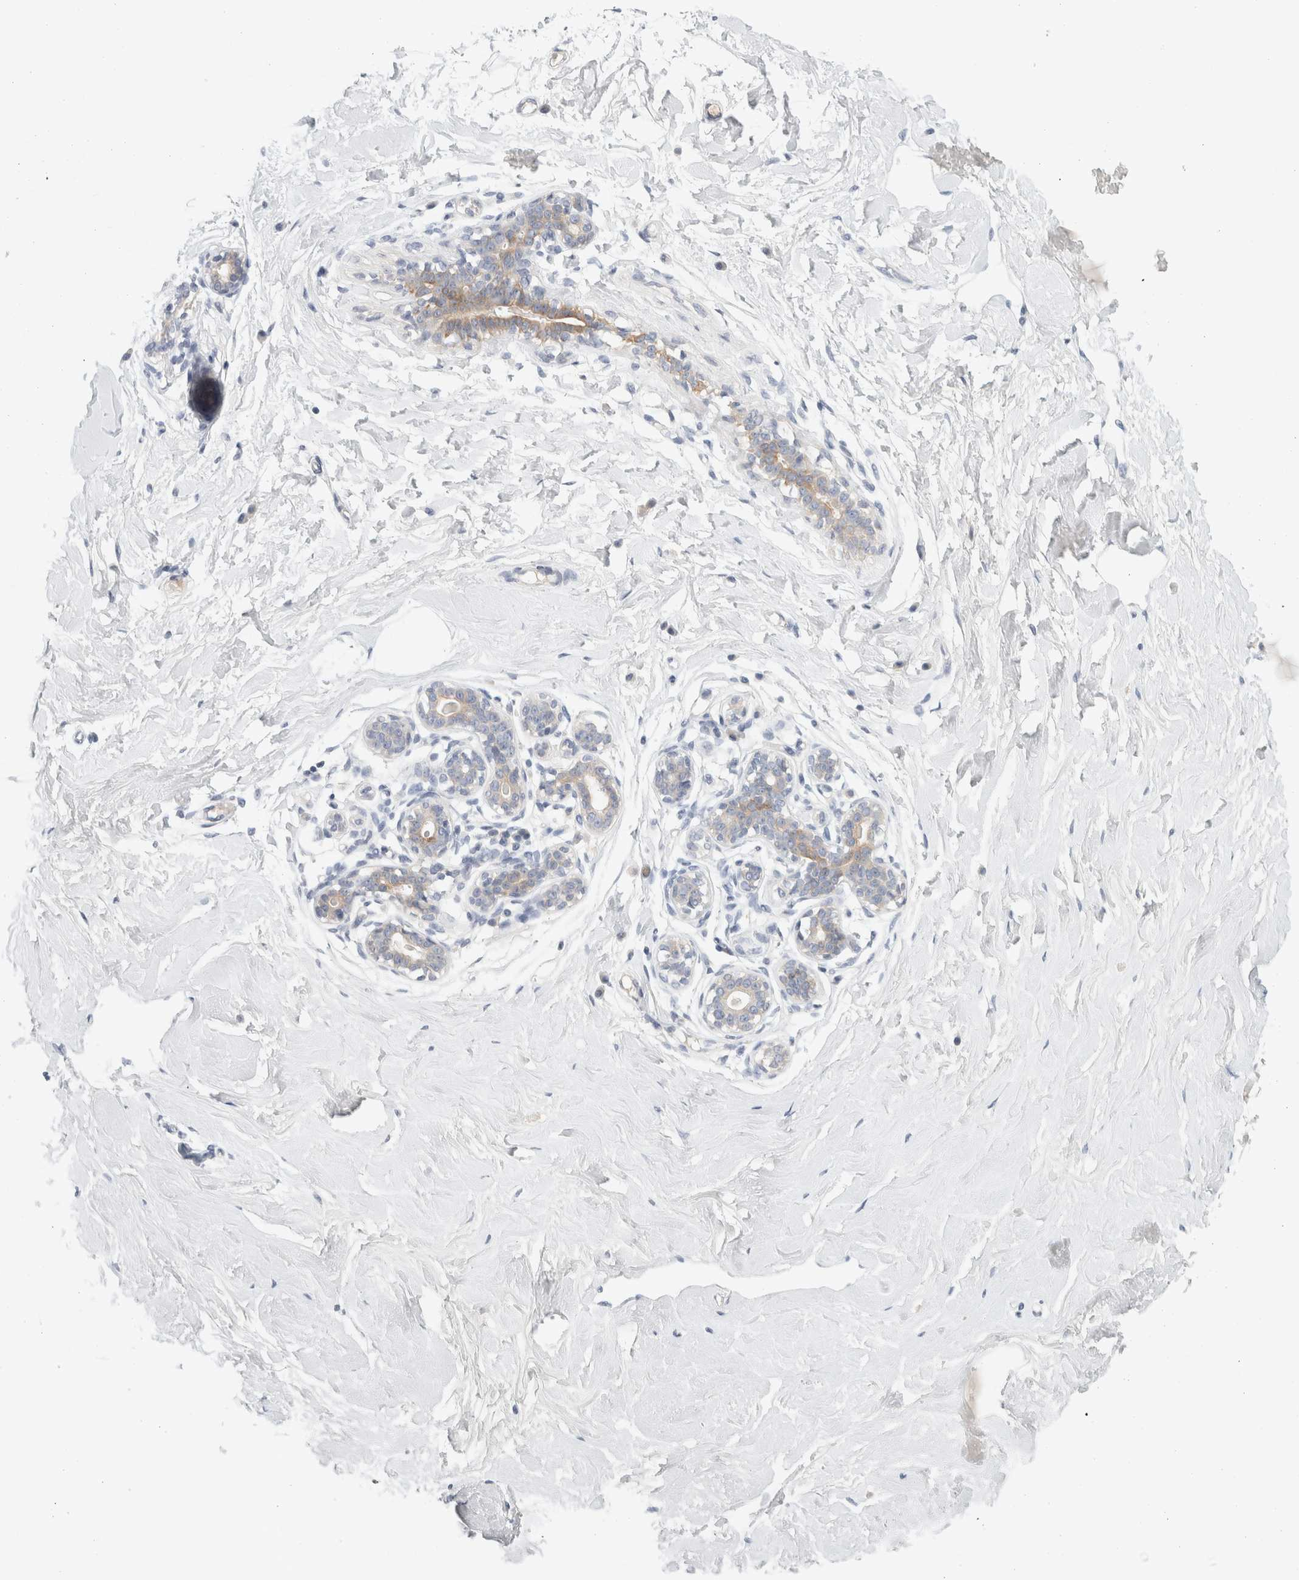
{"staining": {"intensity": "negative", "quantity": "none", "location": "none"}, "tissue": "breast", "cell_type": "Adipocytes", "image_type": "normal", "snomed": [{"axis": "morphology", "description": "Normal tissue, NOS"}, {"axis": "morphology", "description": "Adenoma, NOS"}, {"axis": "topography", "description": "Breast"}], "caption": "Adipocytes show no significant expression in benign breast.", "gene": "STK31", "patient": {"sex": "female", "age": 23}}